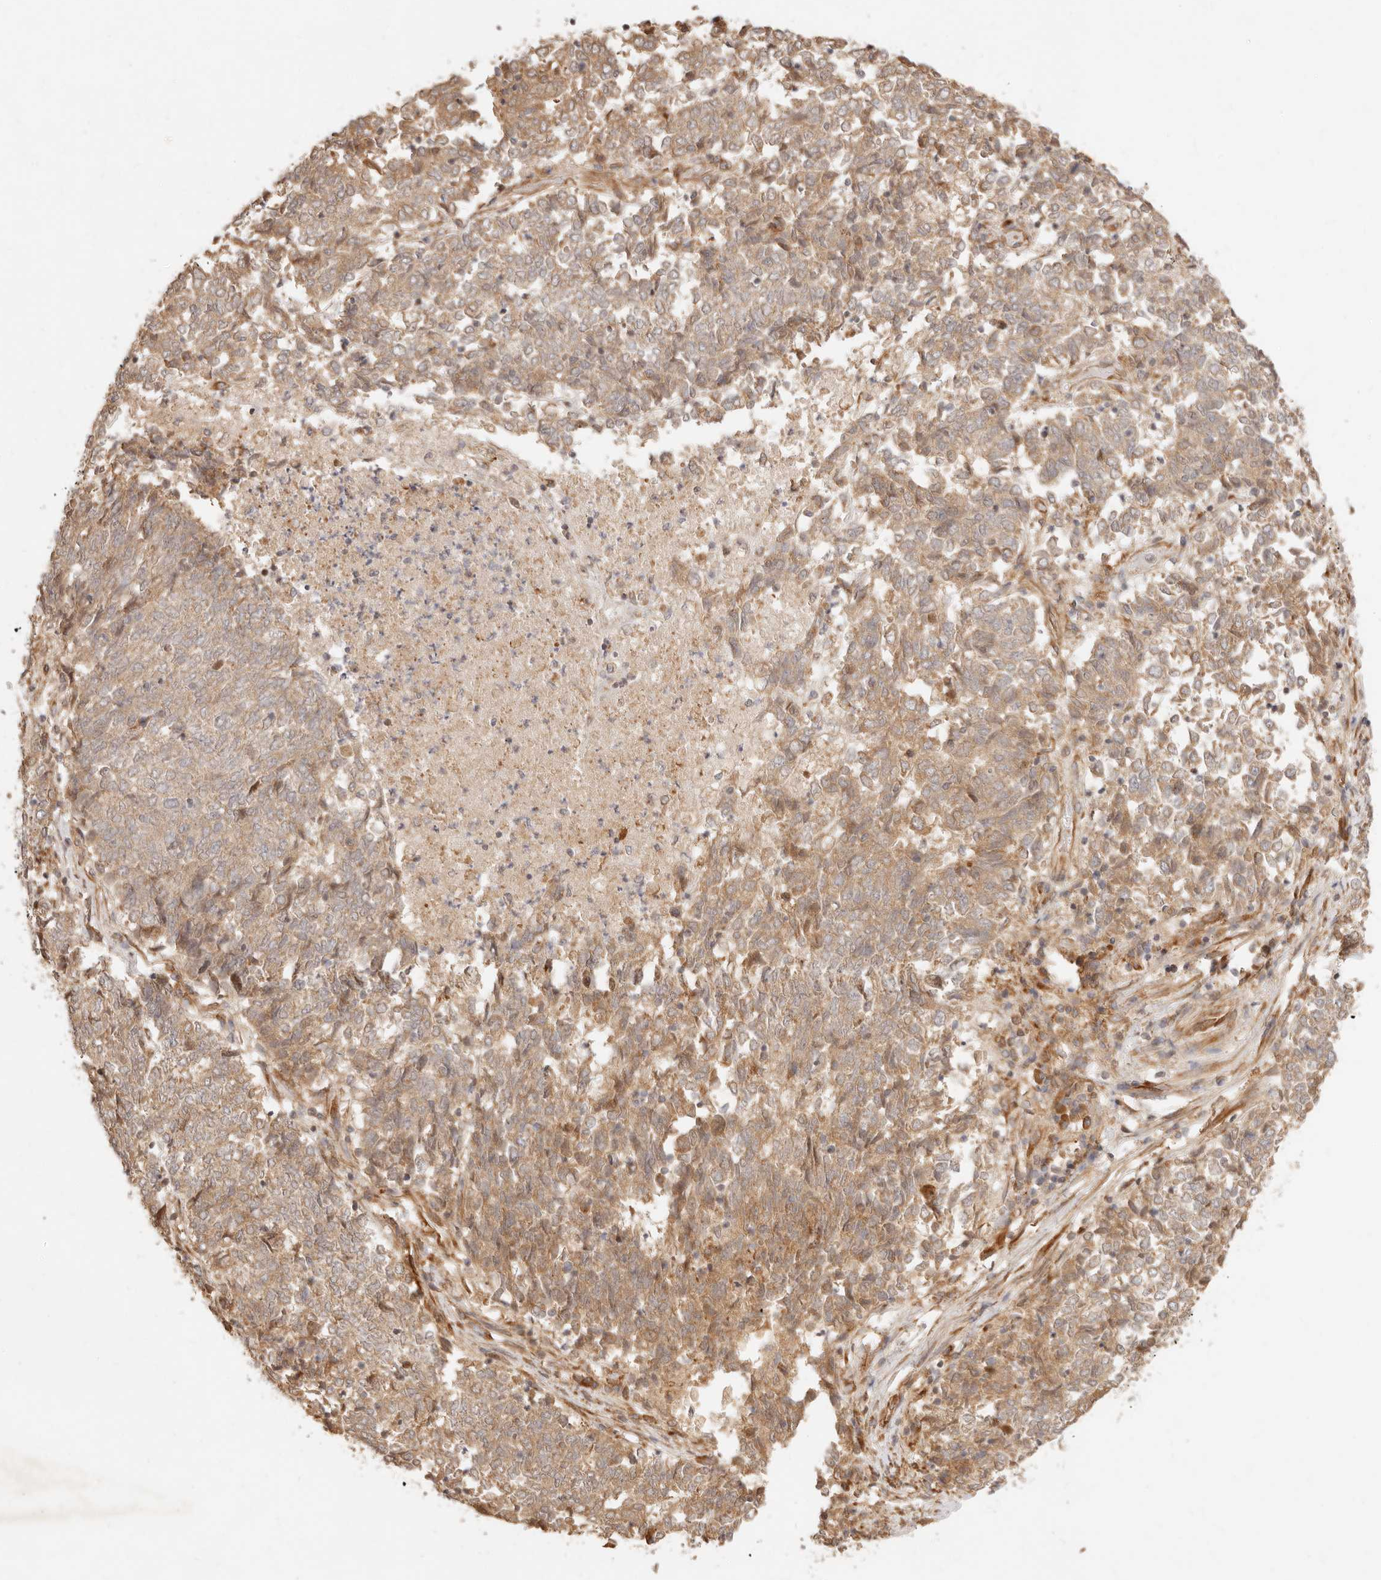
{"staining": {"intensity": "moderate", "quantity": ">75%", "location": "cytoplasmic/membranous"}, "tissue": "endometrial cancer", "cell_type": "Tumor cells", "image_type": "cancer", "snomed": [{"axis": "morphology", "description": "Adenocarcinoma, NOS"}, {"axis": "topography", "description": "Endometrium"}], "caption": "Immunohistochemistry (IHC) (DAB) staining of endometrial adenocarcinoma exhibits moderate cytoplasmic/membranous protein staining in approximately >75% of tumor cells.", "gene": "UBXN10", "patient": {"sex": "female", "age": 80}}